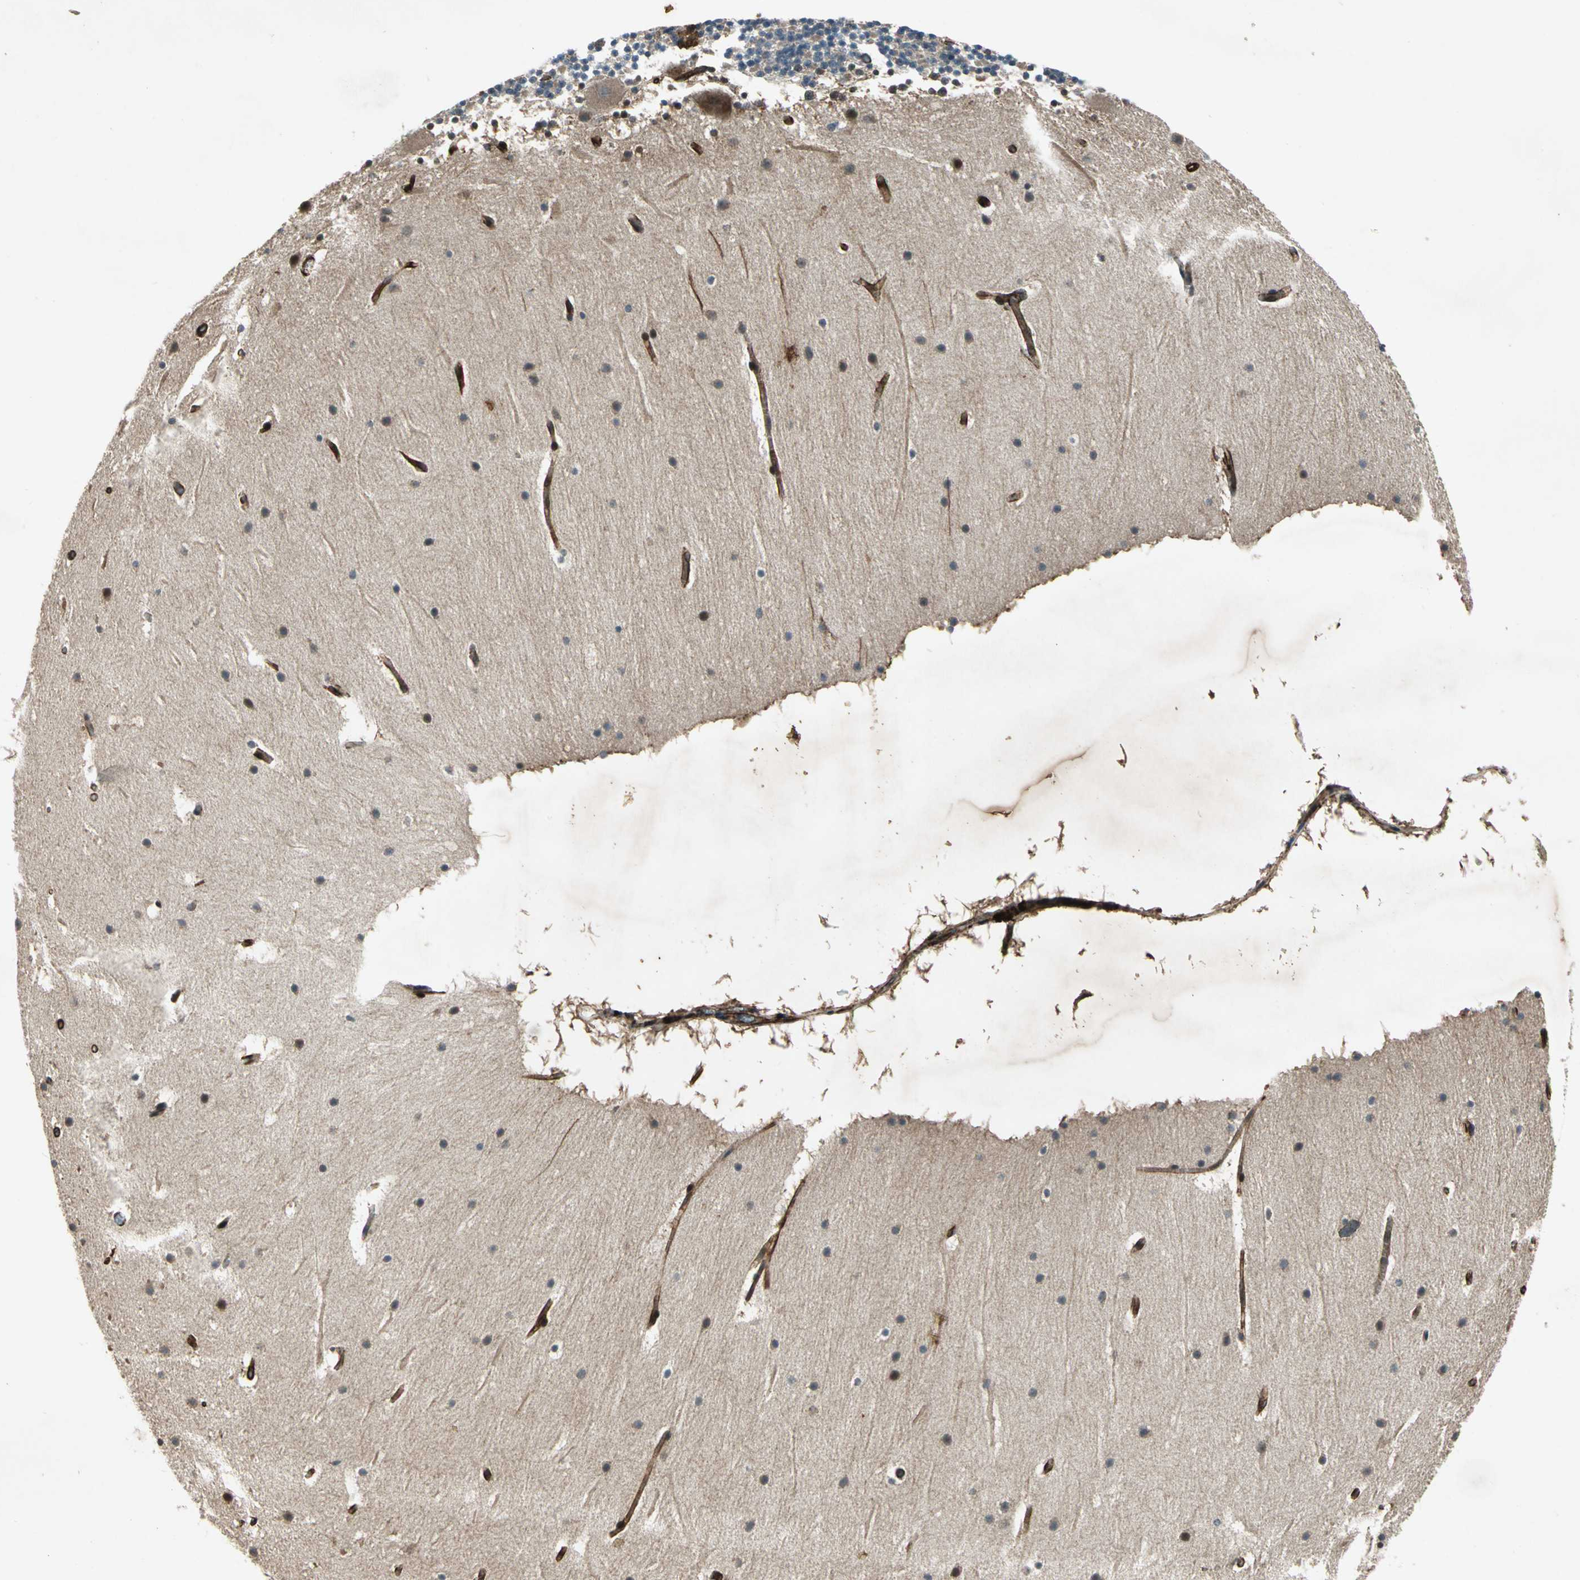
{"staining": {"intensity": "moderate", "quantity": "25%-75%", "location": "cytoplasmic/membranous,nuclear"}, "tissue": "cerebellum", "cell_type": "Cells in molecular layer", "image_type": "normal", "snomed": [{"axis": "morphology", "description": "Normal tissue, NOS"}, {"axis": "topography", "description": "Cerebellum"}], "caption": "This is a histology image of immunohistochemistry (IHC) staining of normal cerebellum, which shows moderate expression in the cytoplasmic/membranous,nuclear of cells in molecular layer.", "gene": "EXD2", "patient": {"sex": "male", "age": 45}}